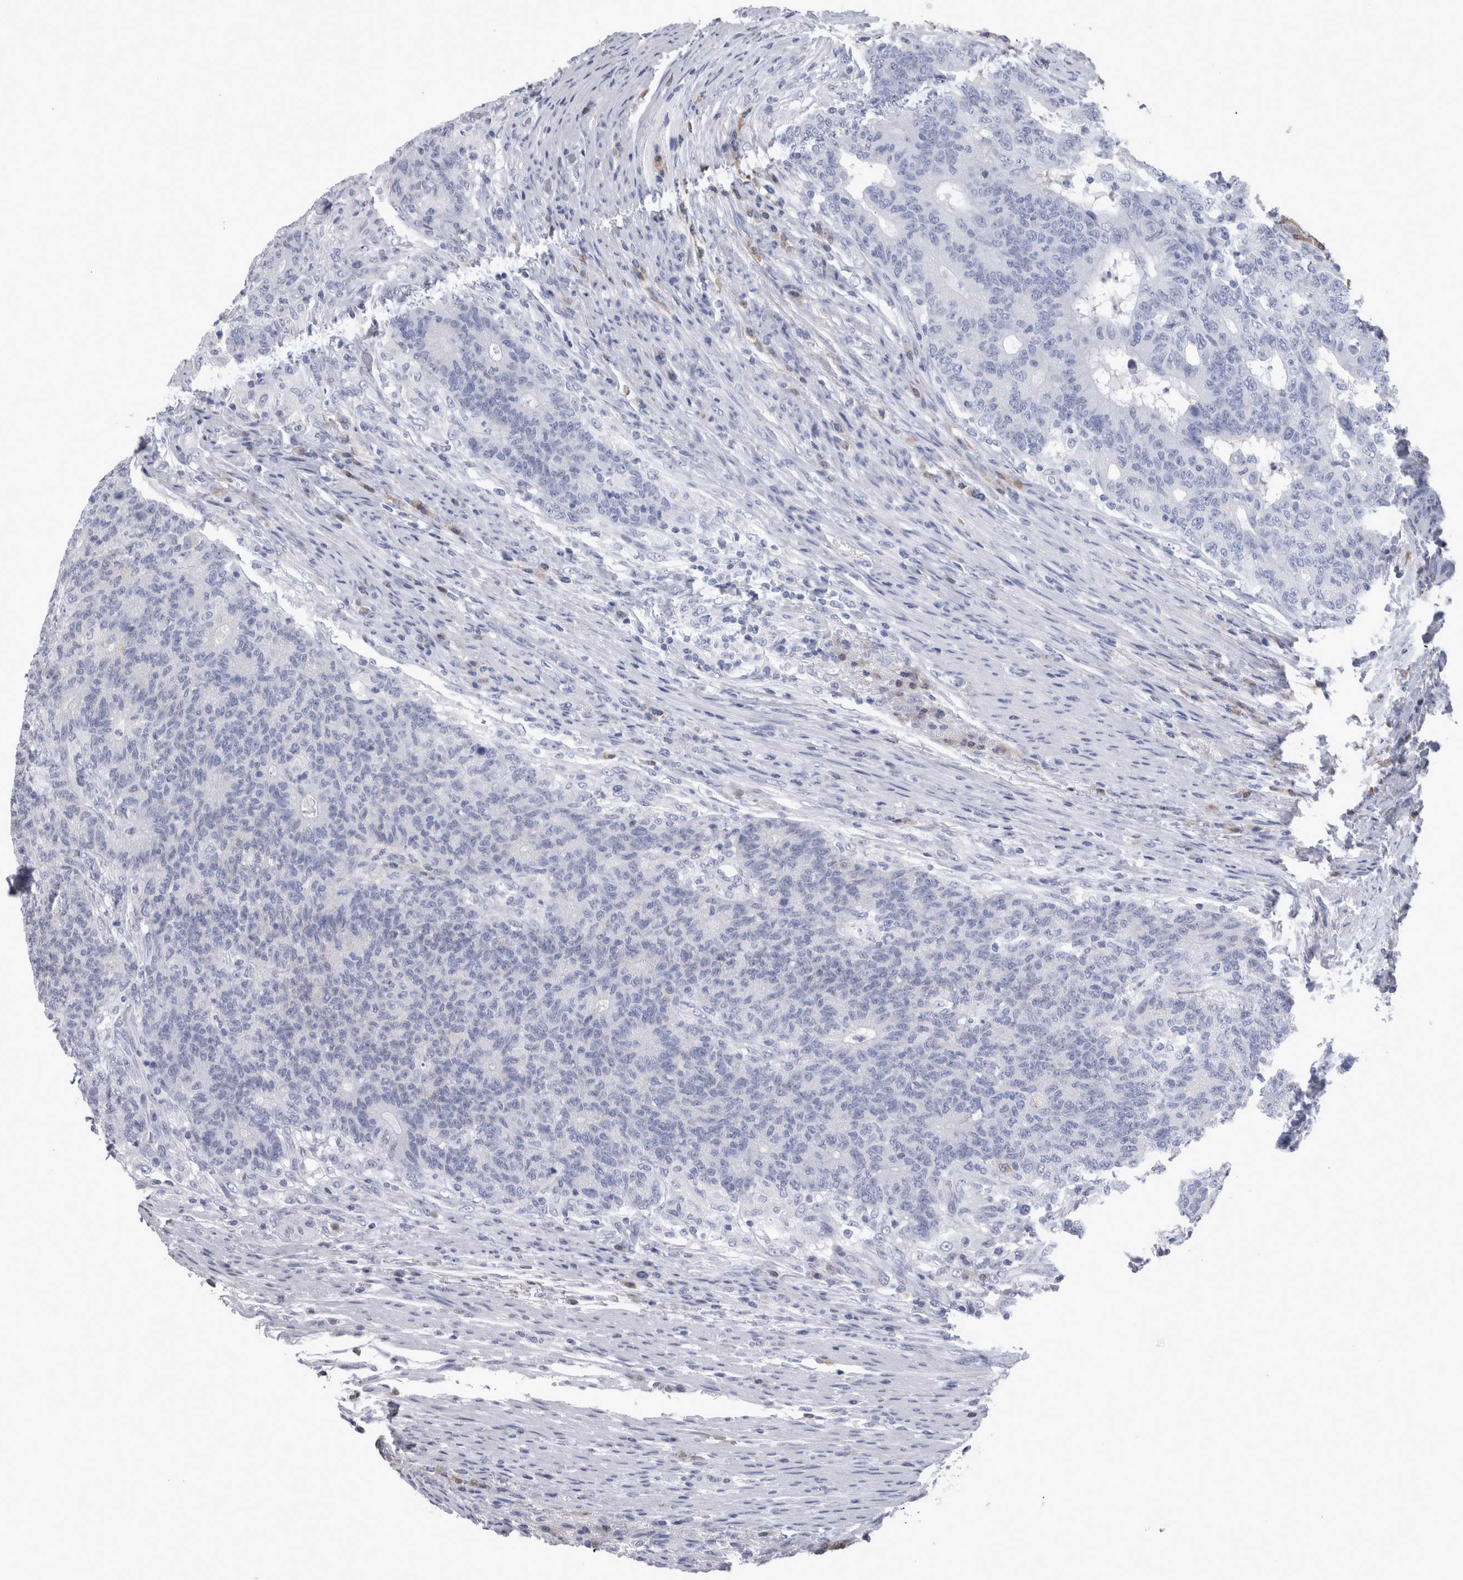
{"staining": {"intensity": "negative", "quantity": "none", "location": "none"}, "tissue": "colorectal cancer", "cell_type": "Tumor cells", "image_type": "cancer", "snomed": [{"axis": "morphology", "description": "Normal tissue, NOS"}, {"axis": "morphology", "description": "Adenocarcinoma, NOS"}, {"axis": "topography", "description": "Colon"}], "caption": "A high-resolution image shows immunohistochemistry staining of colorectal adenocarcinoma, which displays no significant positivity in tumor cells.", "gene": "CA8", "patient": {"sex": "female", "age": 75}}